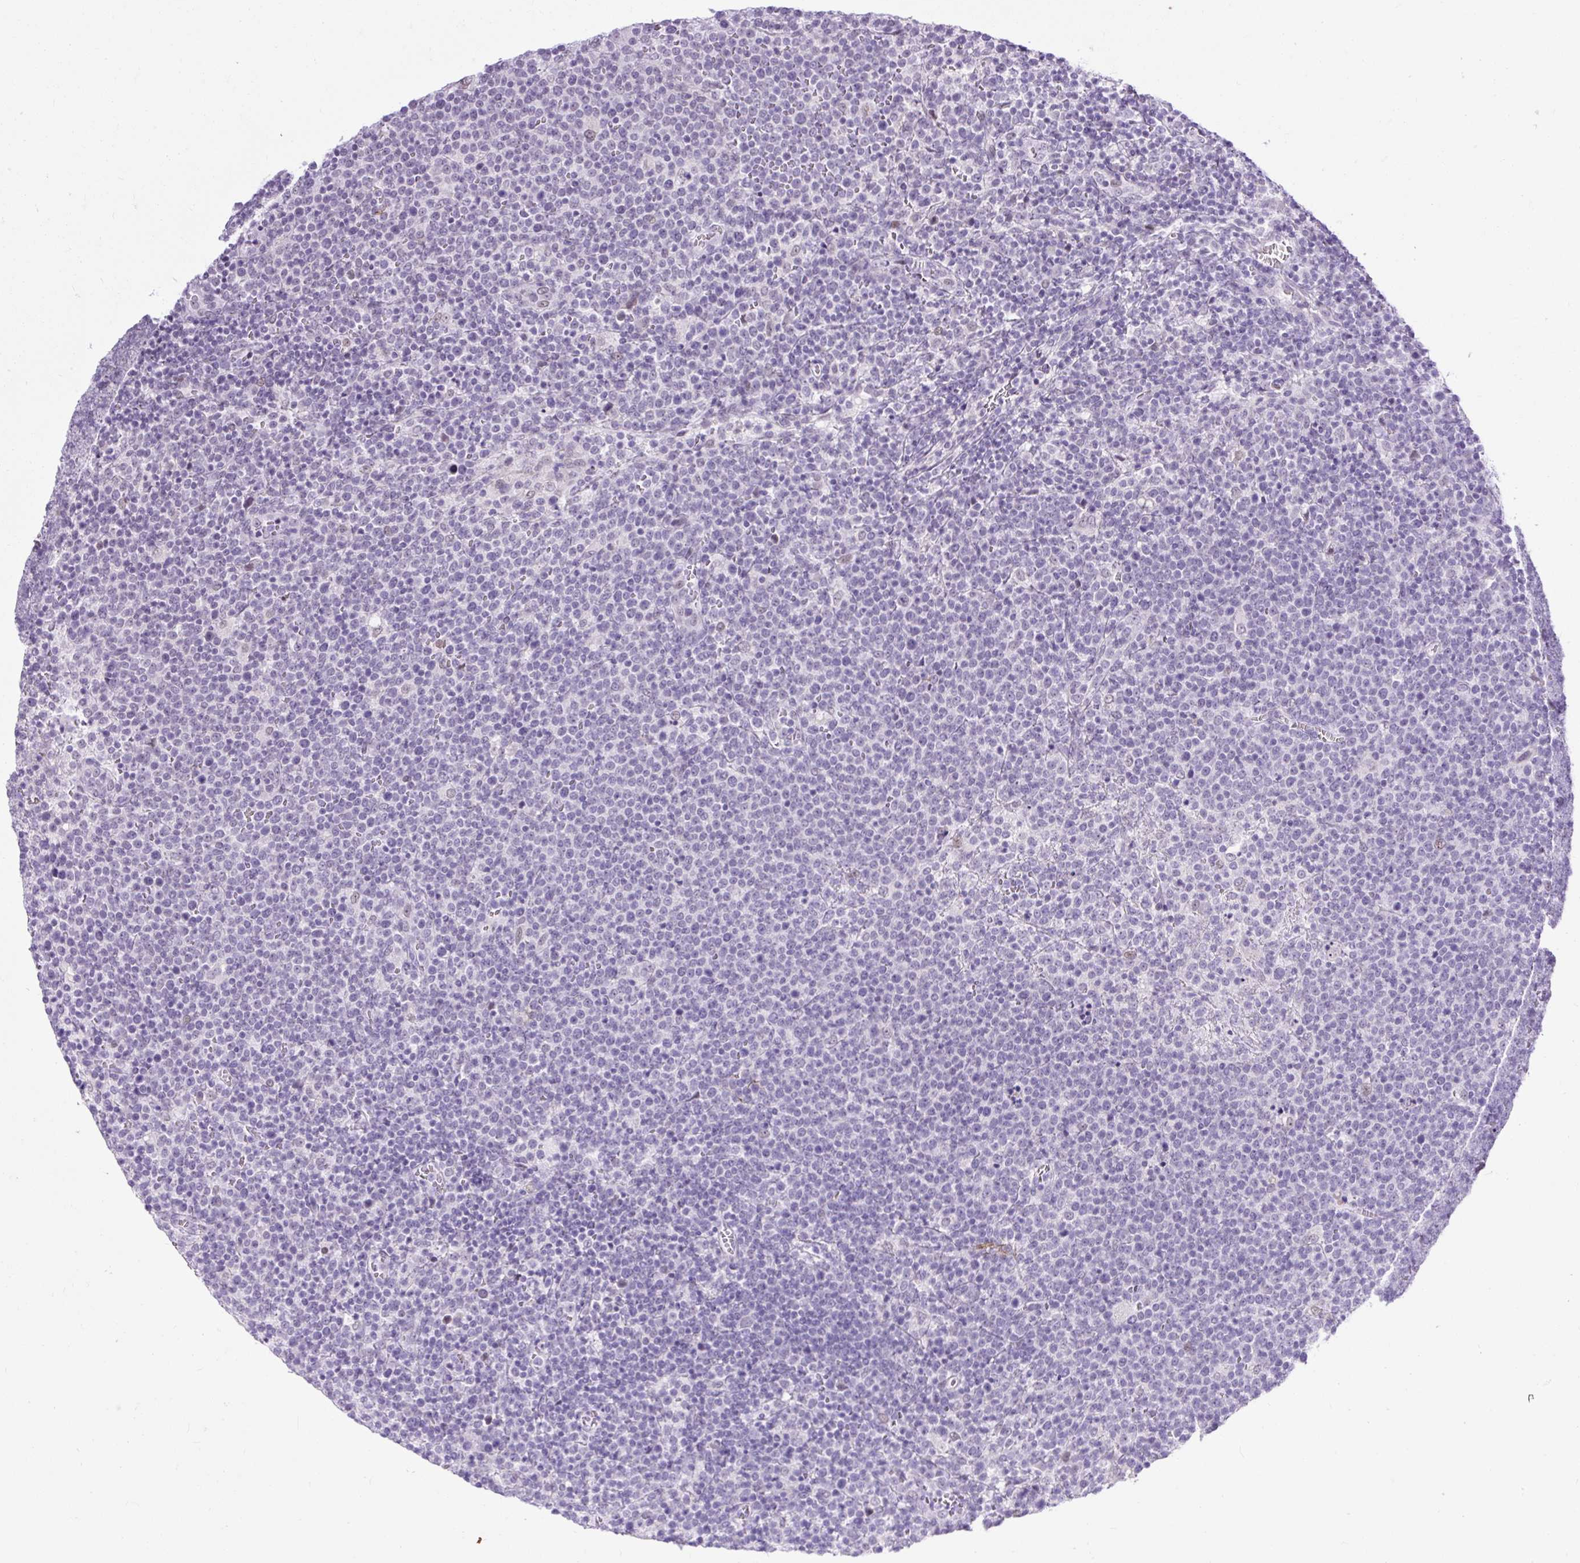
{"staining": {"intensity": "negative", "quantity": "none", "location": "none"}, "tissue": "lymphoma", "cell_type": "Tumor cells", "image_type": "cancer", "snomed": [{"axis": "morphology", "description": "Malignant lymphoma, non-Hodgkin's type, High grade"}, {"axis": "topography", "description": "Lymph node"}], "caption": "The immunohistochemistry photomicrograph has no significant expression in tumor cells of lymphoma tissue.", "gene": "WNT10B", "patient": {"sex": "male", "age": 61}}